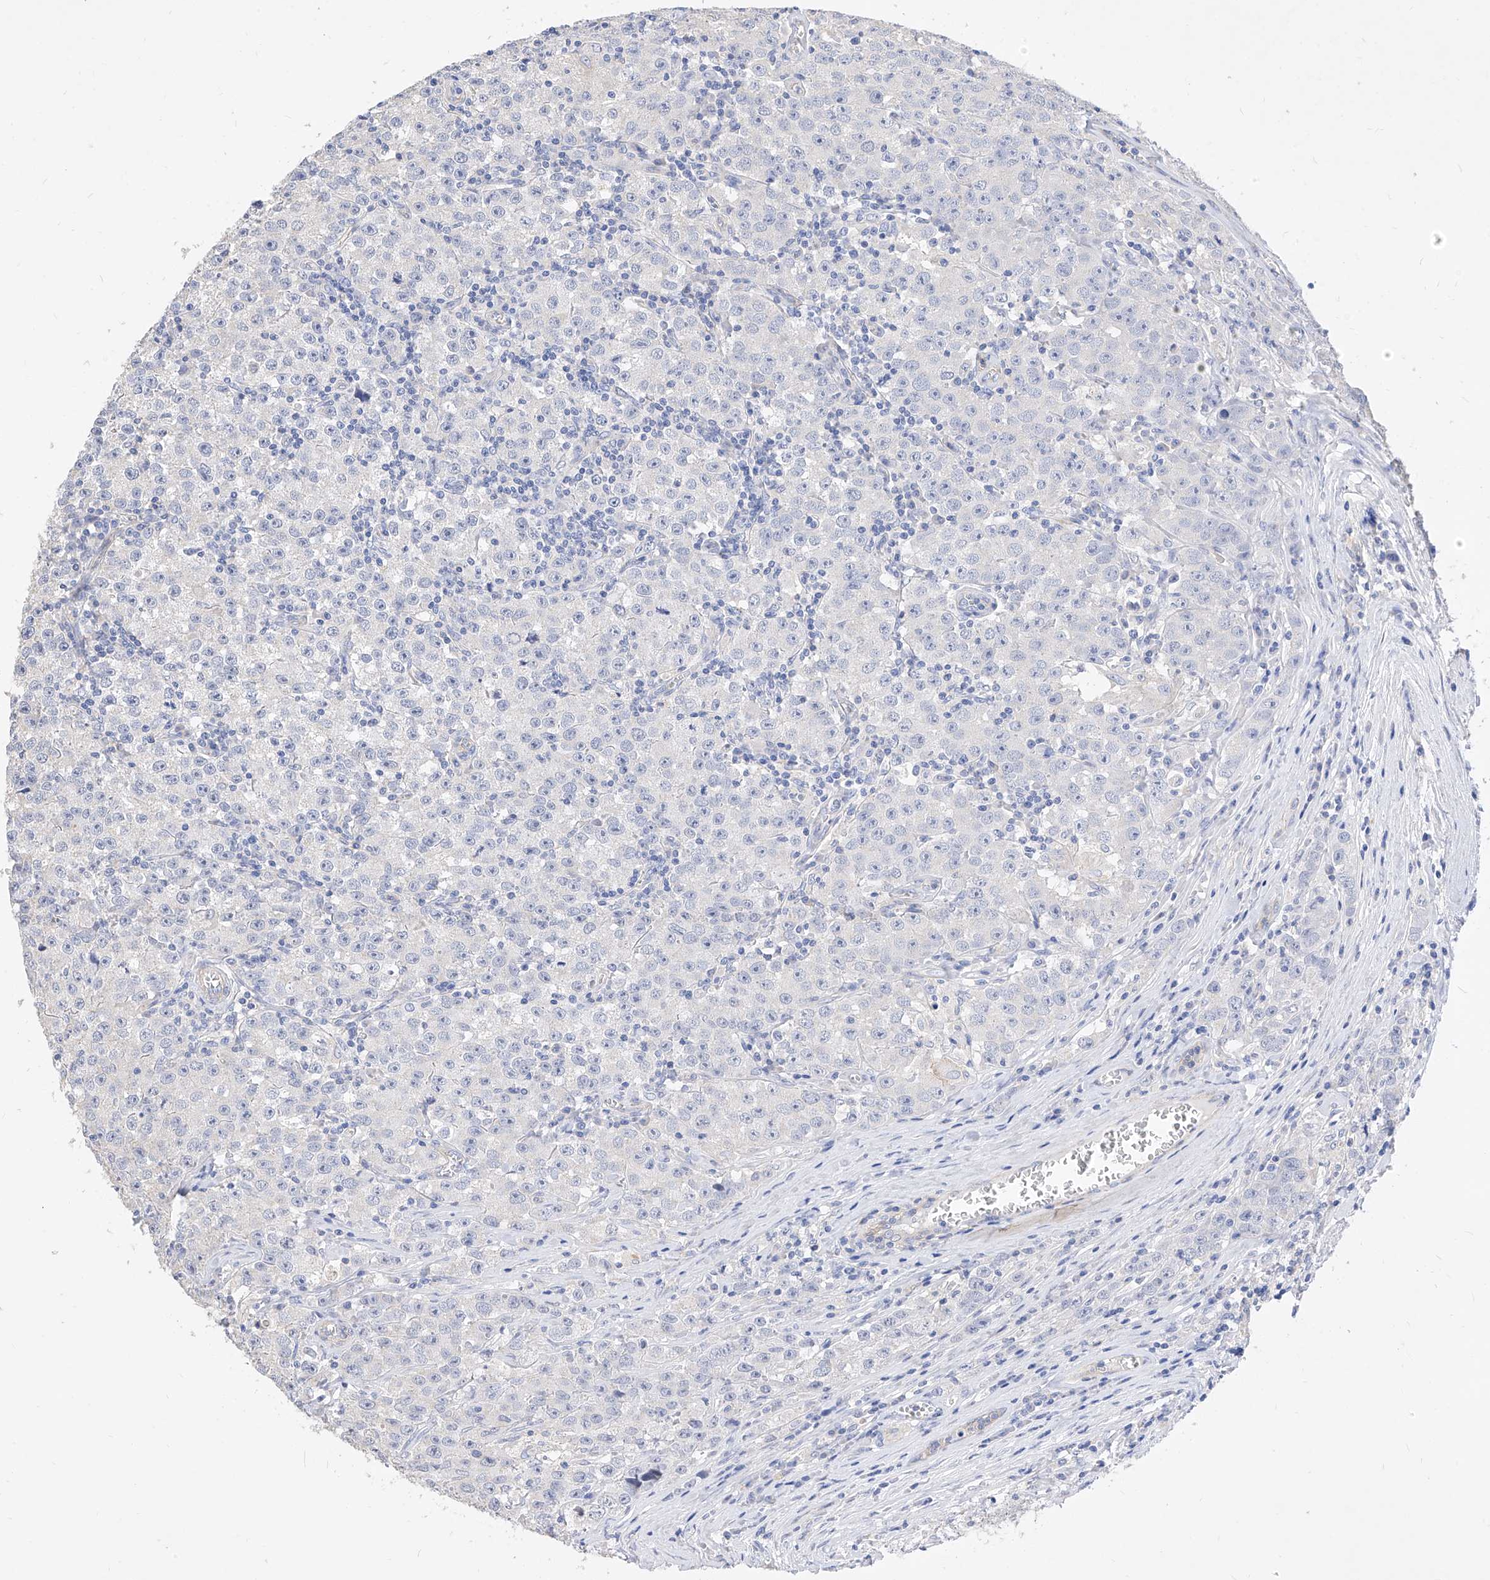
{"staining": {"intensity": "negative", "quantity": "none", "location": "none"}, "tissue": "testis cancer", "cell_type": "Tumor cells", "image_type": "cancer", "snomed": [{"axis": "morphology", "description": "Seminoma, NOS"}, {"axis": "morphology", "description": "Carcinoma, Embryonal, NOS"}, {"axis": "topography", "description": "Testis"}], "caption": "High power microscopy micrograph of an immunohistochemistry (IHC) micrograph of testis cancer, revealing no significant staining in tumor cells.", "gene": "SCGB2A1", "patient": {"sex": "male", "age": 43}}